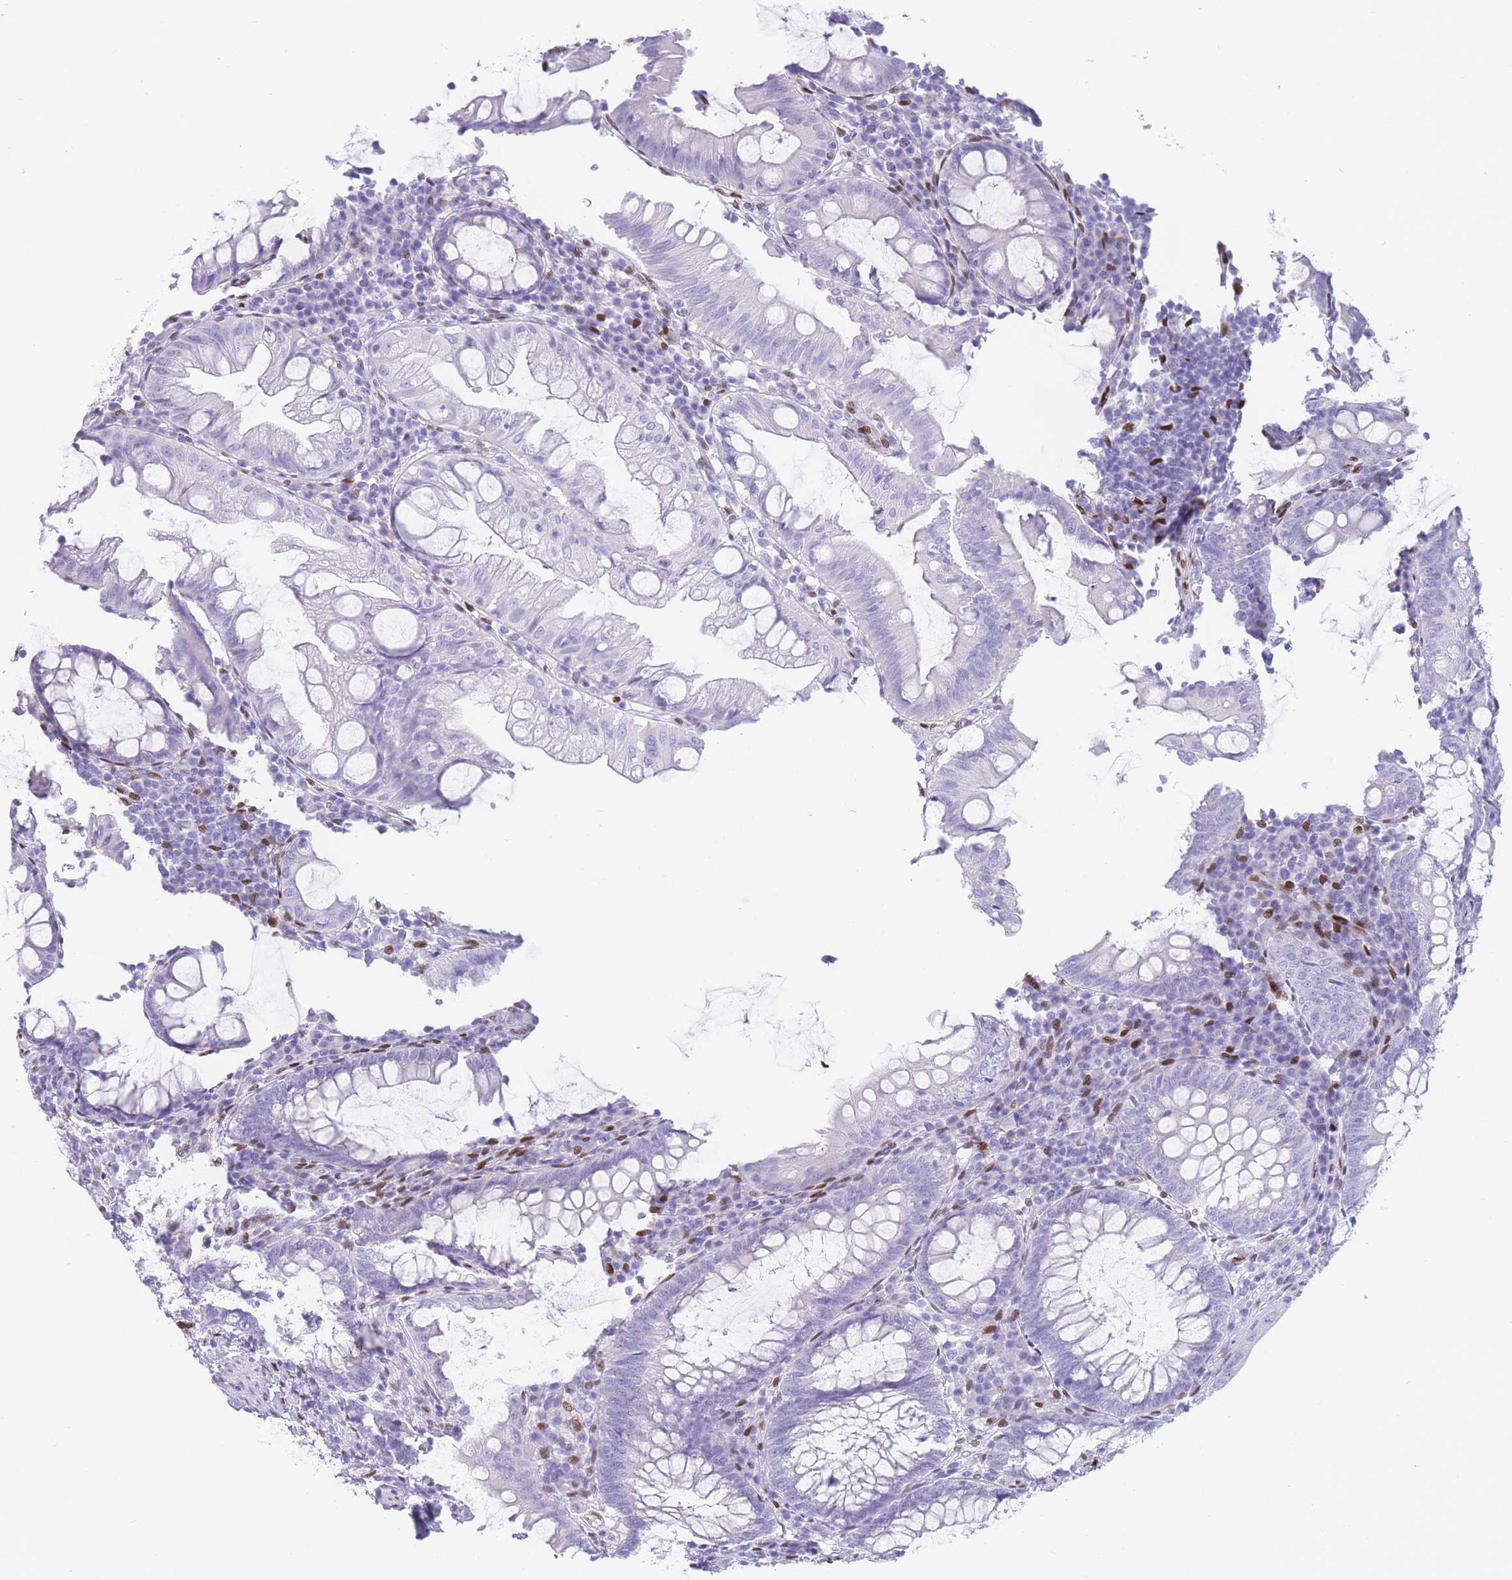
{"staining": {"intensity": "negative", "quantity": "none", "location": "none"}, "tissue": "appendix", "cell_type": "Glandular cells", "image_type": "normal", "snomed": [{"axis": "morphology", "description": "Normal tissue, NOS"}, {"axis": "topography", "description": "Appendix"}], "caption": "Benign appendix was stained to show a protein in brown. There is no significant staining in glandular cells. Brightfield microscopy of IHC stained with DAB (brown) and hematoxylin (blue), captured at high magnification.", "gene": "PSMB5", "patient": {"sex": "male", "age": 83}}